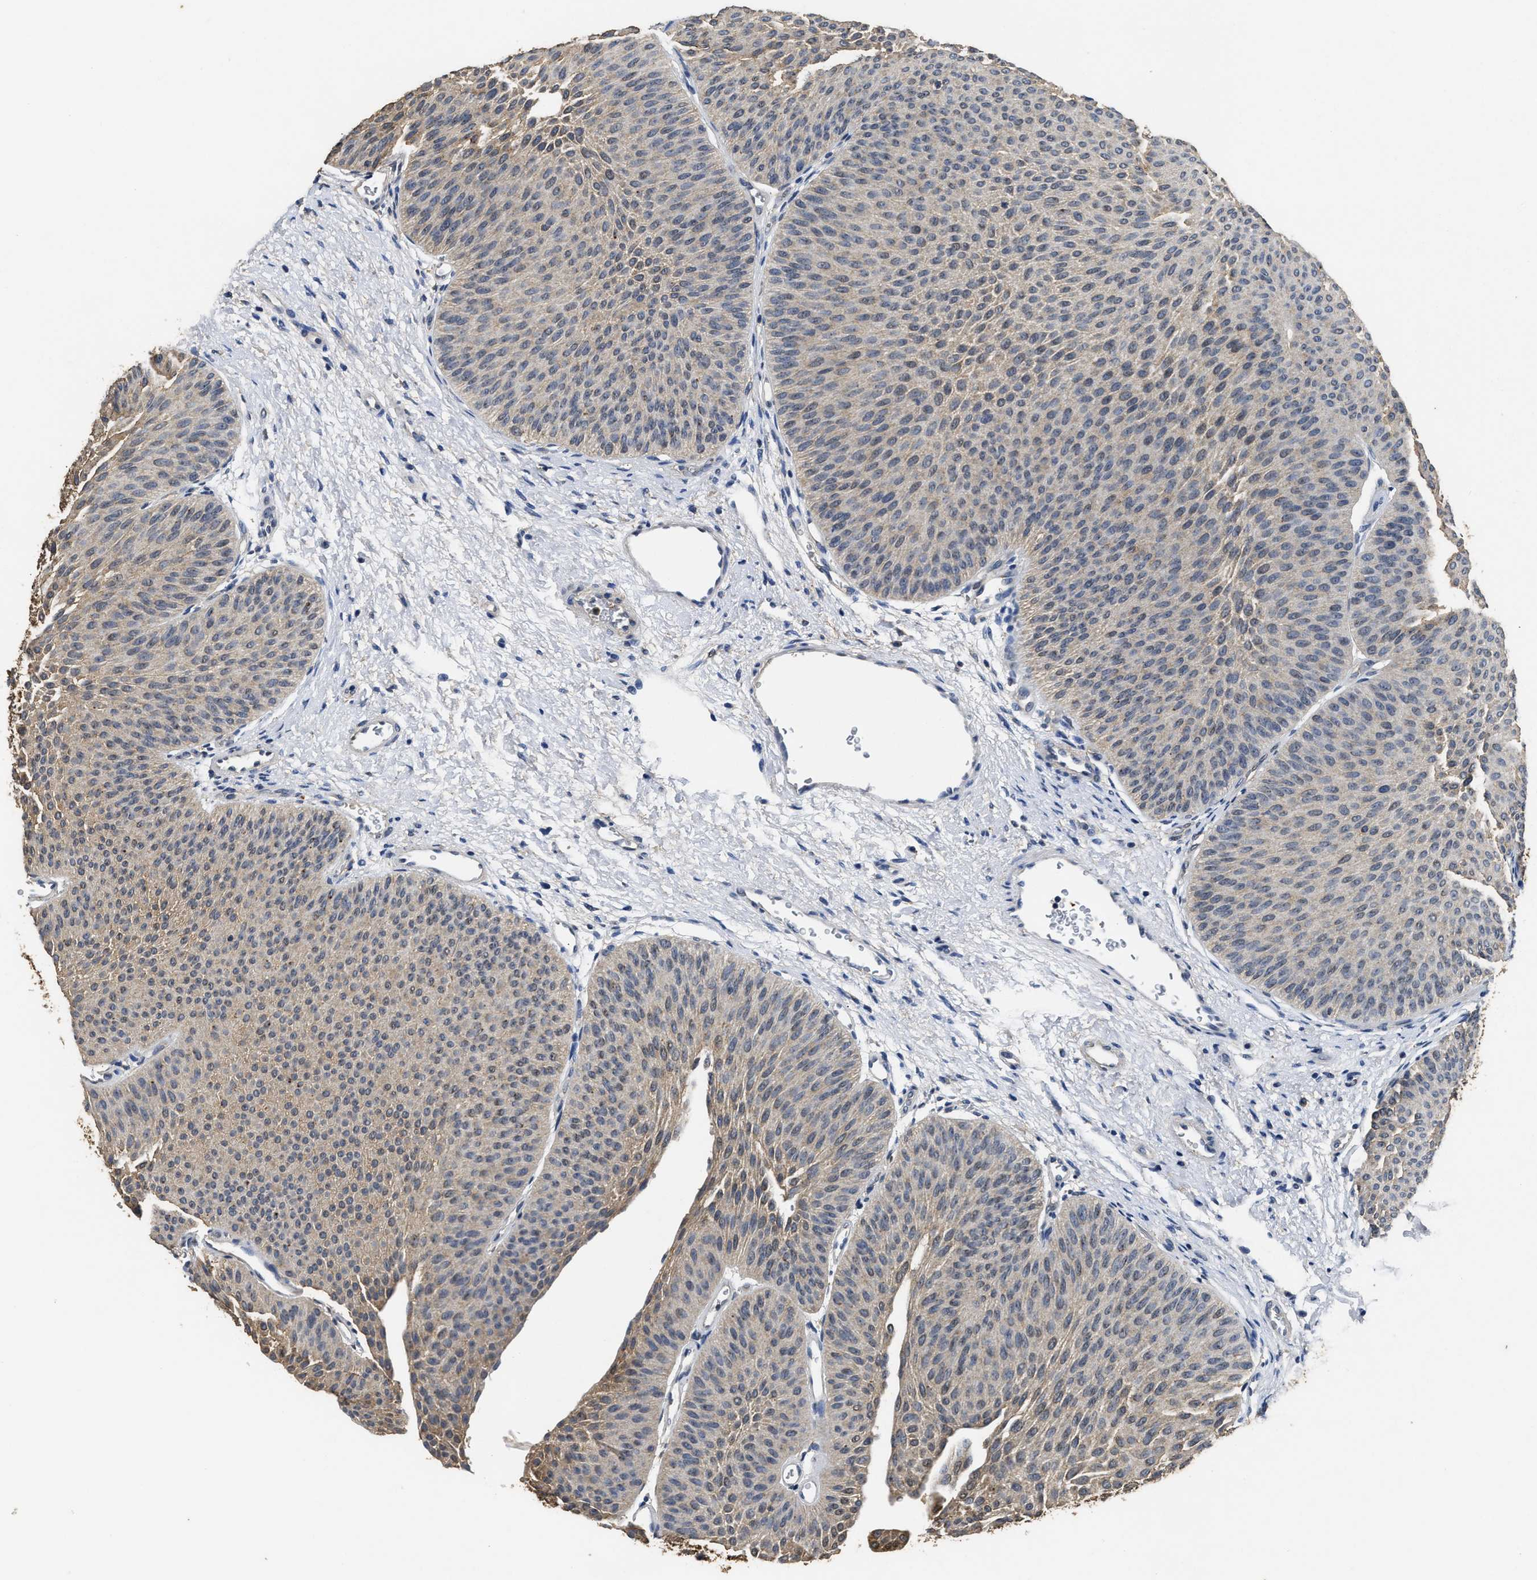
{"staining": {"intensity": "weak", "quantity": "25%-75%", "location": "cytoplasmic/membranous"}, "tissue": "urothelial cancer", "cell_type": "Tumor cells", "image_type": "cancer", "snomed": [{"axis": "morphology", "description": "Urothelial carcinoma, Low grade"}, {"axis": "topography", "description": "Urinary bladder"}], "caption": "Immunohistochemical staining of human urothelial cancer reveals low levels of weak cytoplasmic/membranous staining in about 25%-75% of tumor cells.", "gene": "CTNNA1", "patient": {"sex": "female", "age": 60}}